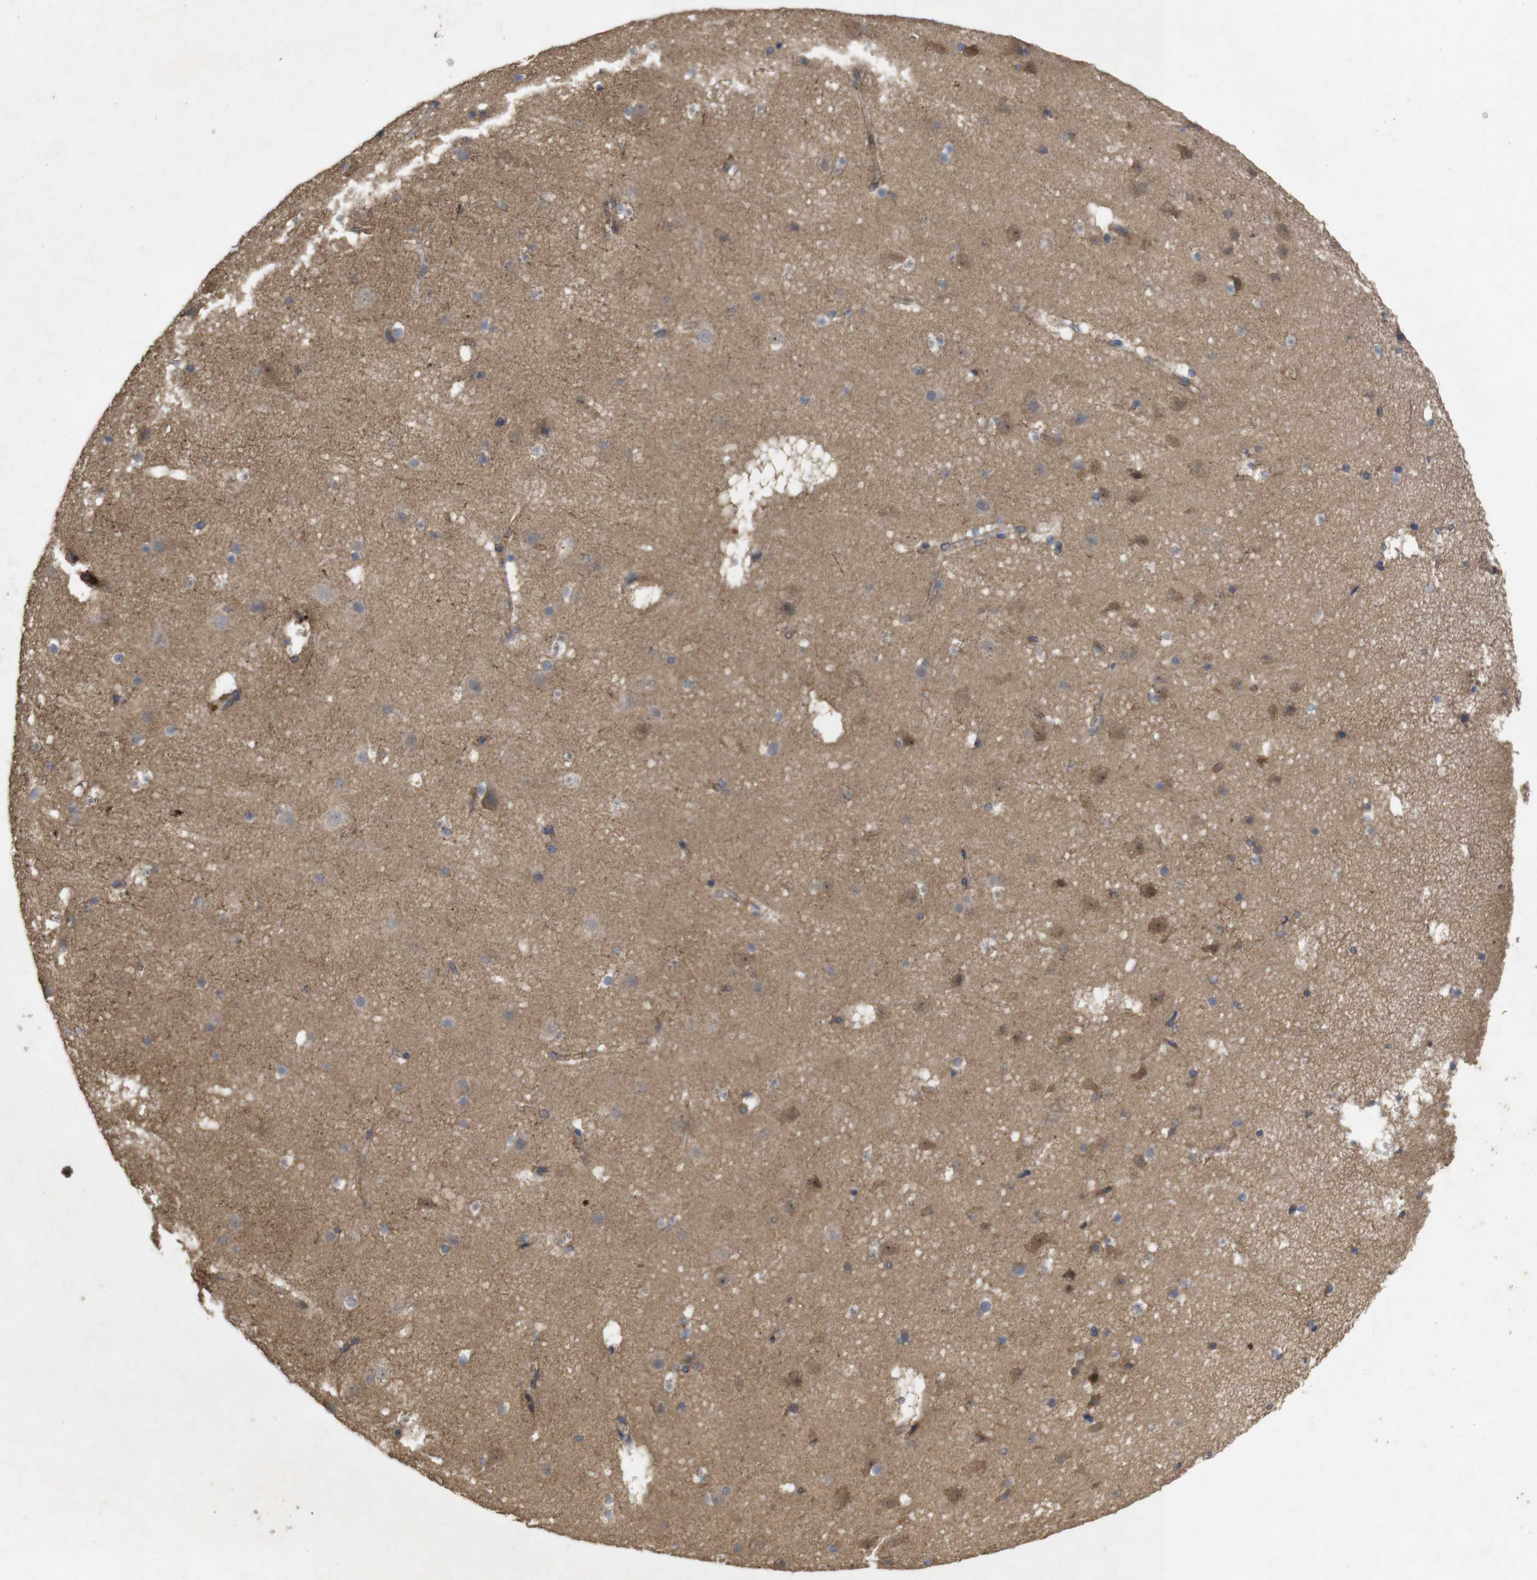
{"staining": {"intensity": "negative", "quantity": "none", "location": "none"}, "tissue": "cerebral cortex", "cell_type": "Endothelial cells", "image_type": "normal", "snomed": [{"axis": "morphology", "description": "Normal tissue, NOS"}, {"axis": "topography", "description": "Cerebral cortex"}], "caption": "High power microscopy micrograph of an immunohistochemistry (IHC) image of benign cerebral cortex, revealing no significant staining in endothelial cells.", "gene": "KCNS3", "patient": {"sex": "male", "age": 45}}